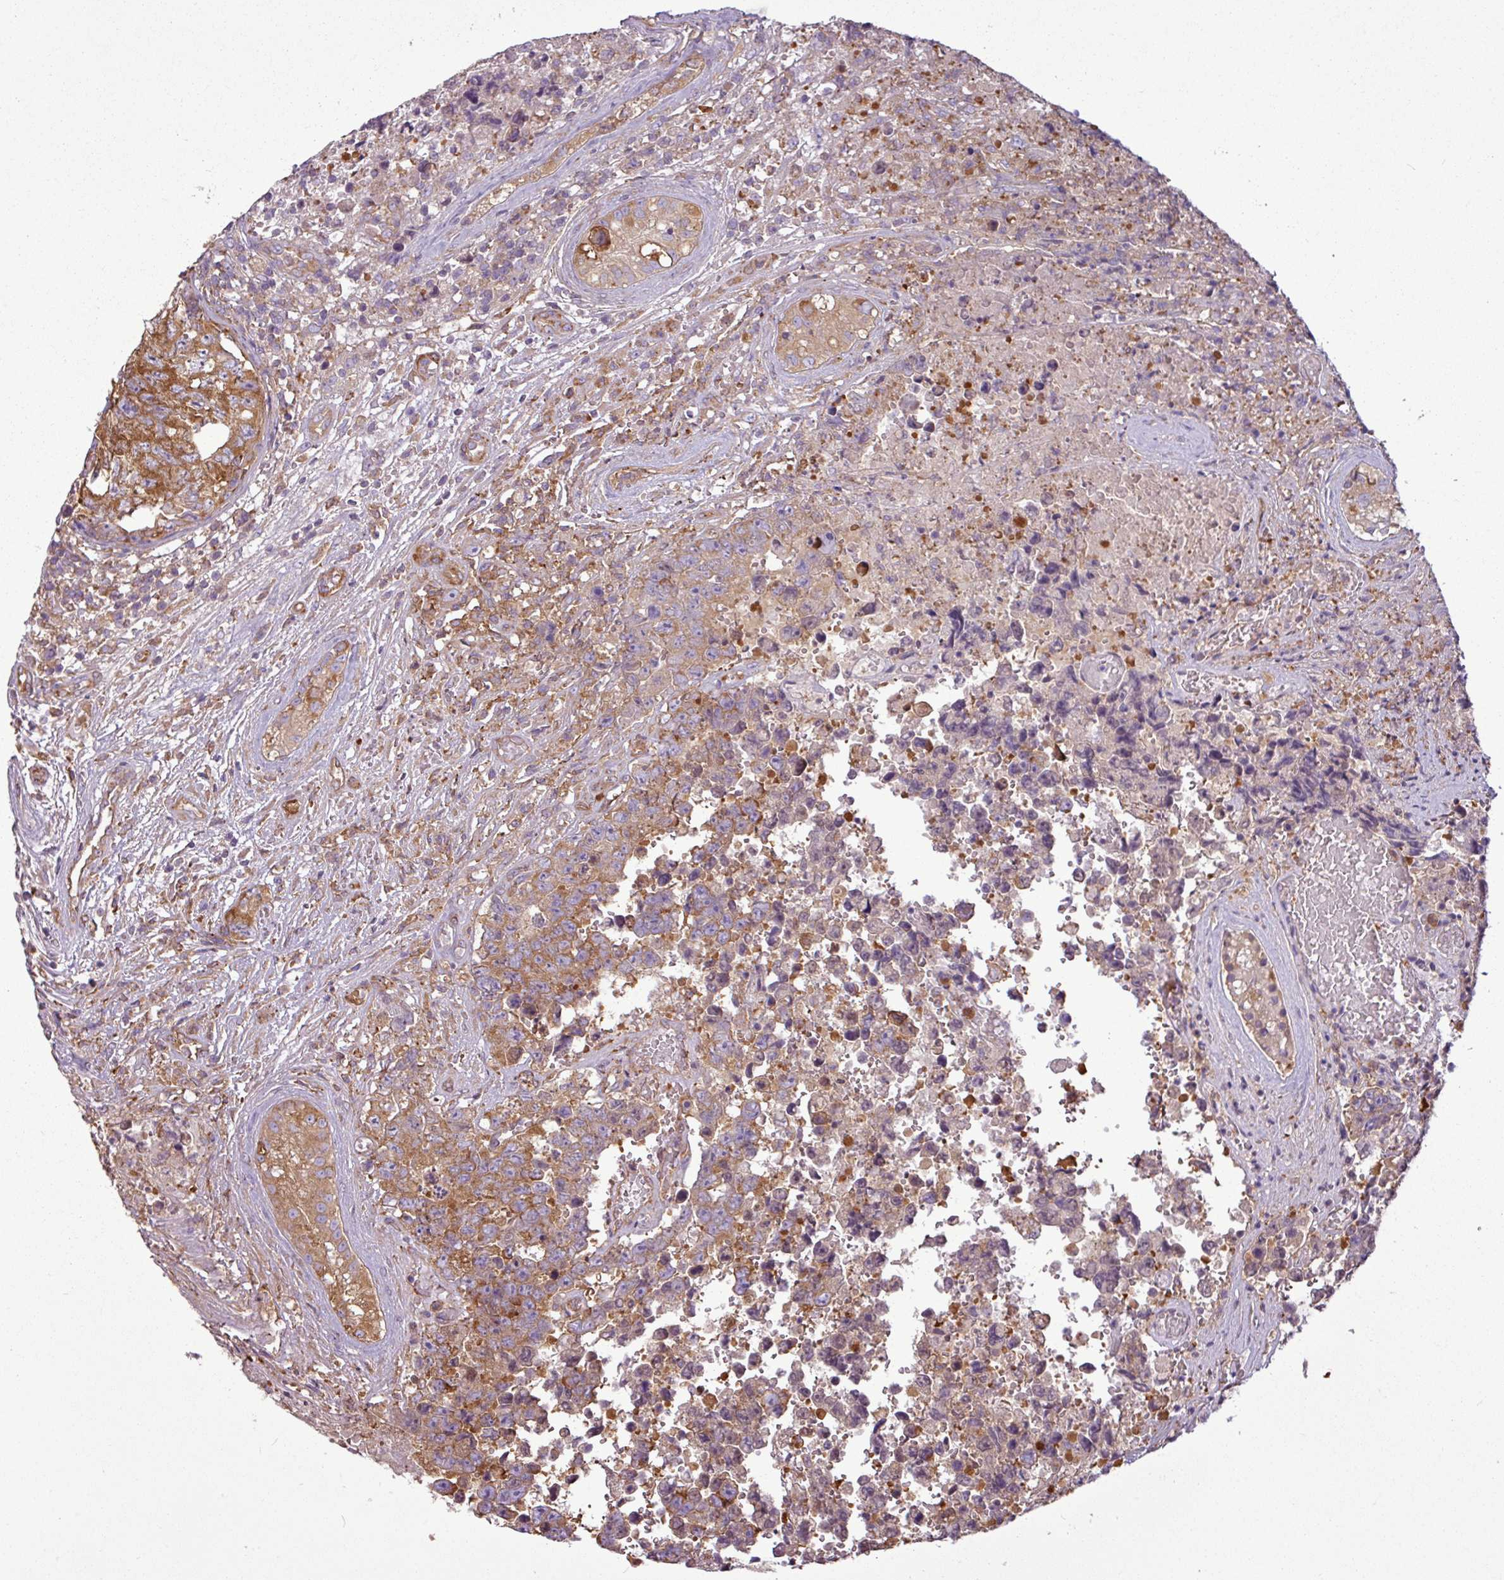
{"staining": {"intensity": "moderate", "quantity": ">75%", "location": "cytoplasmic/membranous"}, "tissue": "testis cancer", "cell_type": "Tumor cells", "image_type": "cancer", "snomed": [{"axis": "morphology", "description": "Normal tissue, NOS"}, {"axis": "morphology", "description": "Carcinoma, Embryonal, NOS"}, {"axis": "topography", "description": "Testis"}, {"axis": "topography", "description": "Epididymis"}], "caption": "About >75% of tumor cells in human testis cancer exhibit moderate cytoplasmic/membranous protein expression as visualized by brown immunohistochemical staining.", "gene": "PACSIN2", "patient": {"sex": "male", "age": 25}}